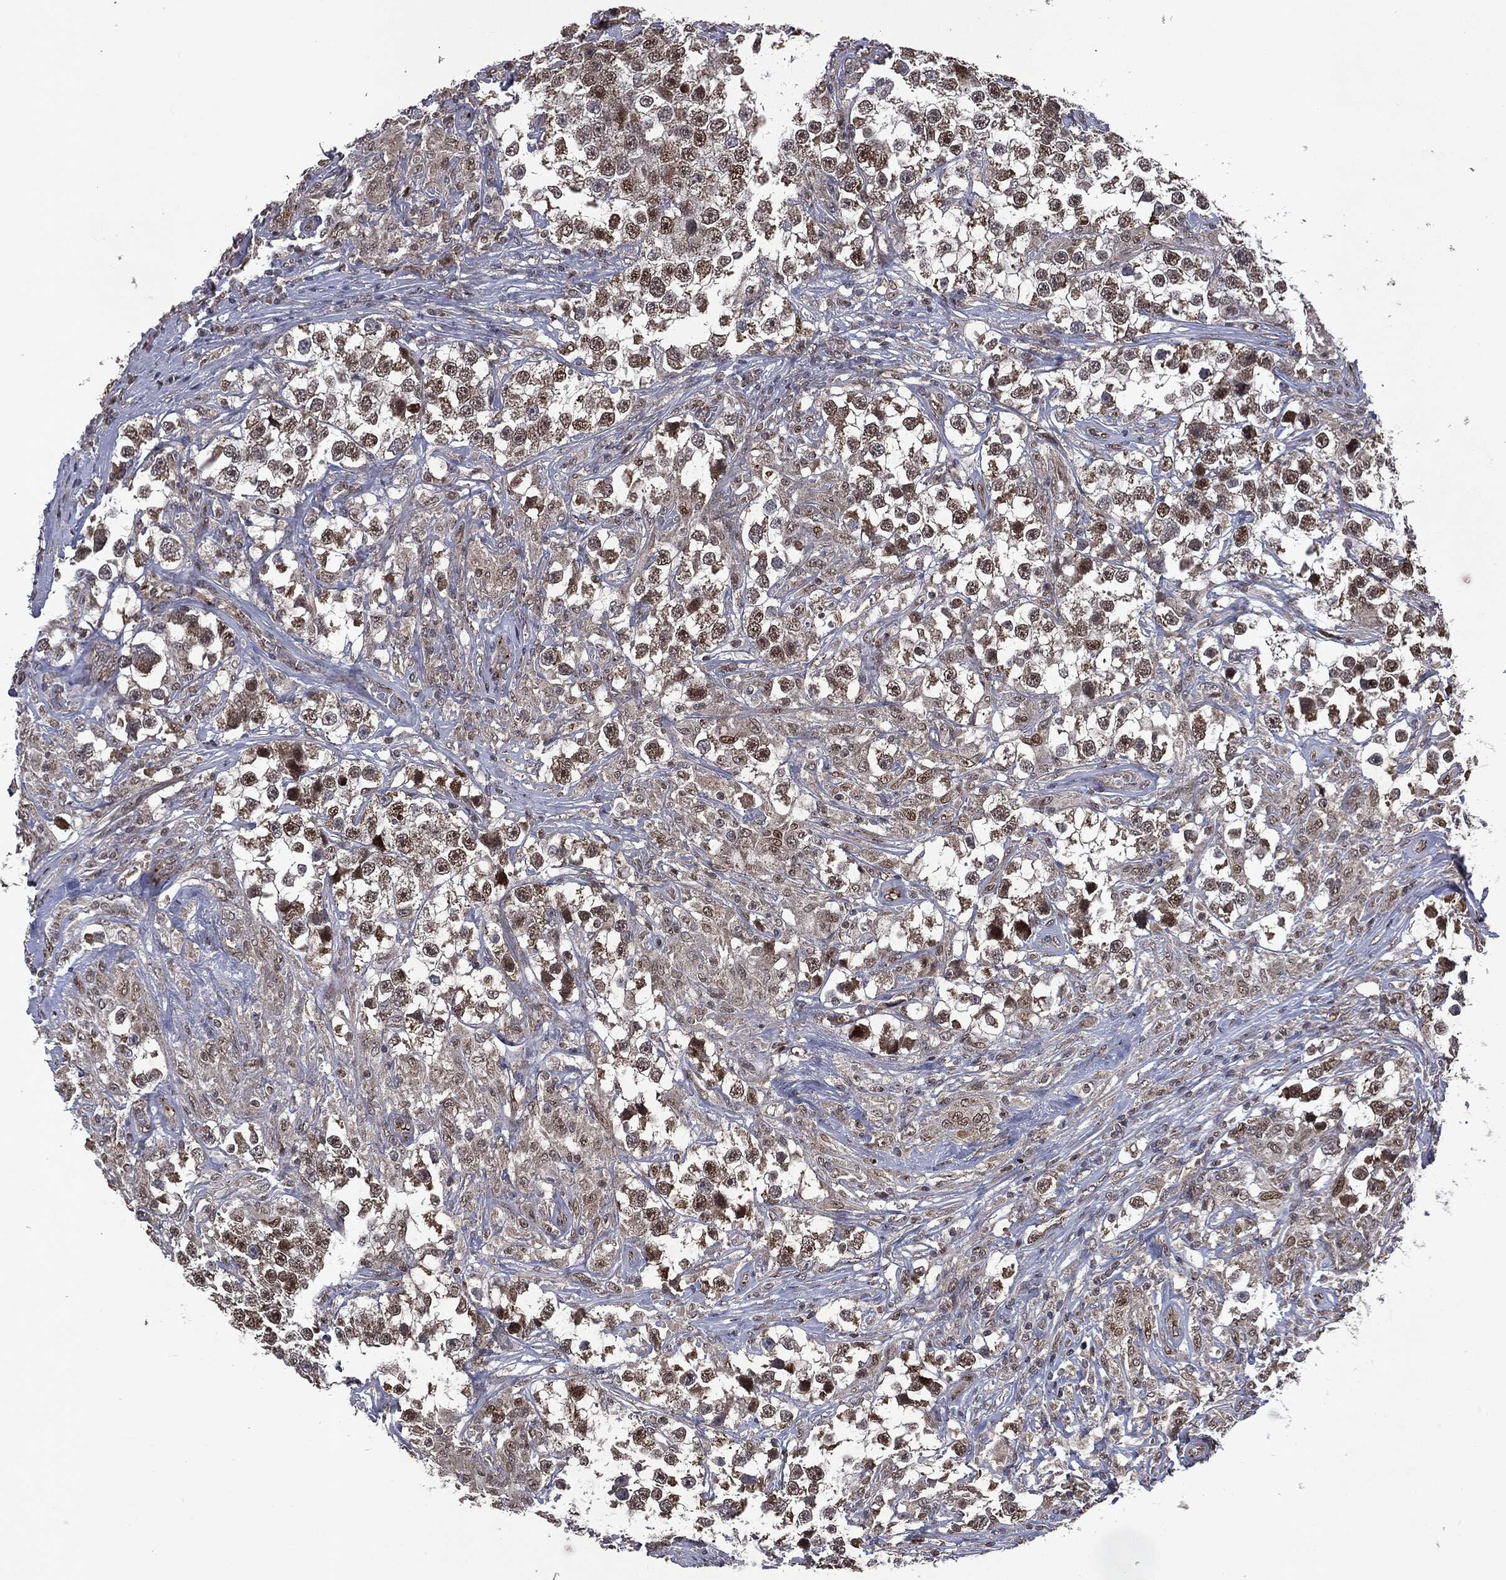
{"staining": {"intensity": "moderate", "quantity": "<25%", "location": "cytoplasmic/membranous"}, "tissue": "testis cancer", "cell_type": "Tumor cells", "image_type": "cancer", "snomed": [{"axis": "morphology", "description": "Seminoma, NOS"}, {"axis": "topography", "description": "Testis"}], "caption": "Human seminoma (testis) stained for a protein (brown) shows moderate cytoplasmic/membranous positive positivity in approximately <25% of tumor cells.", "gene": "PLPPR2", "patient": {"sex": "male", "age": 46}}